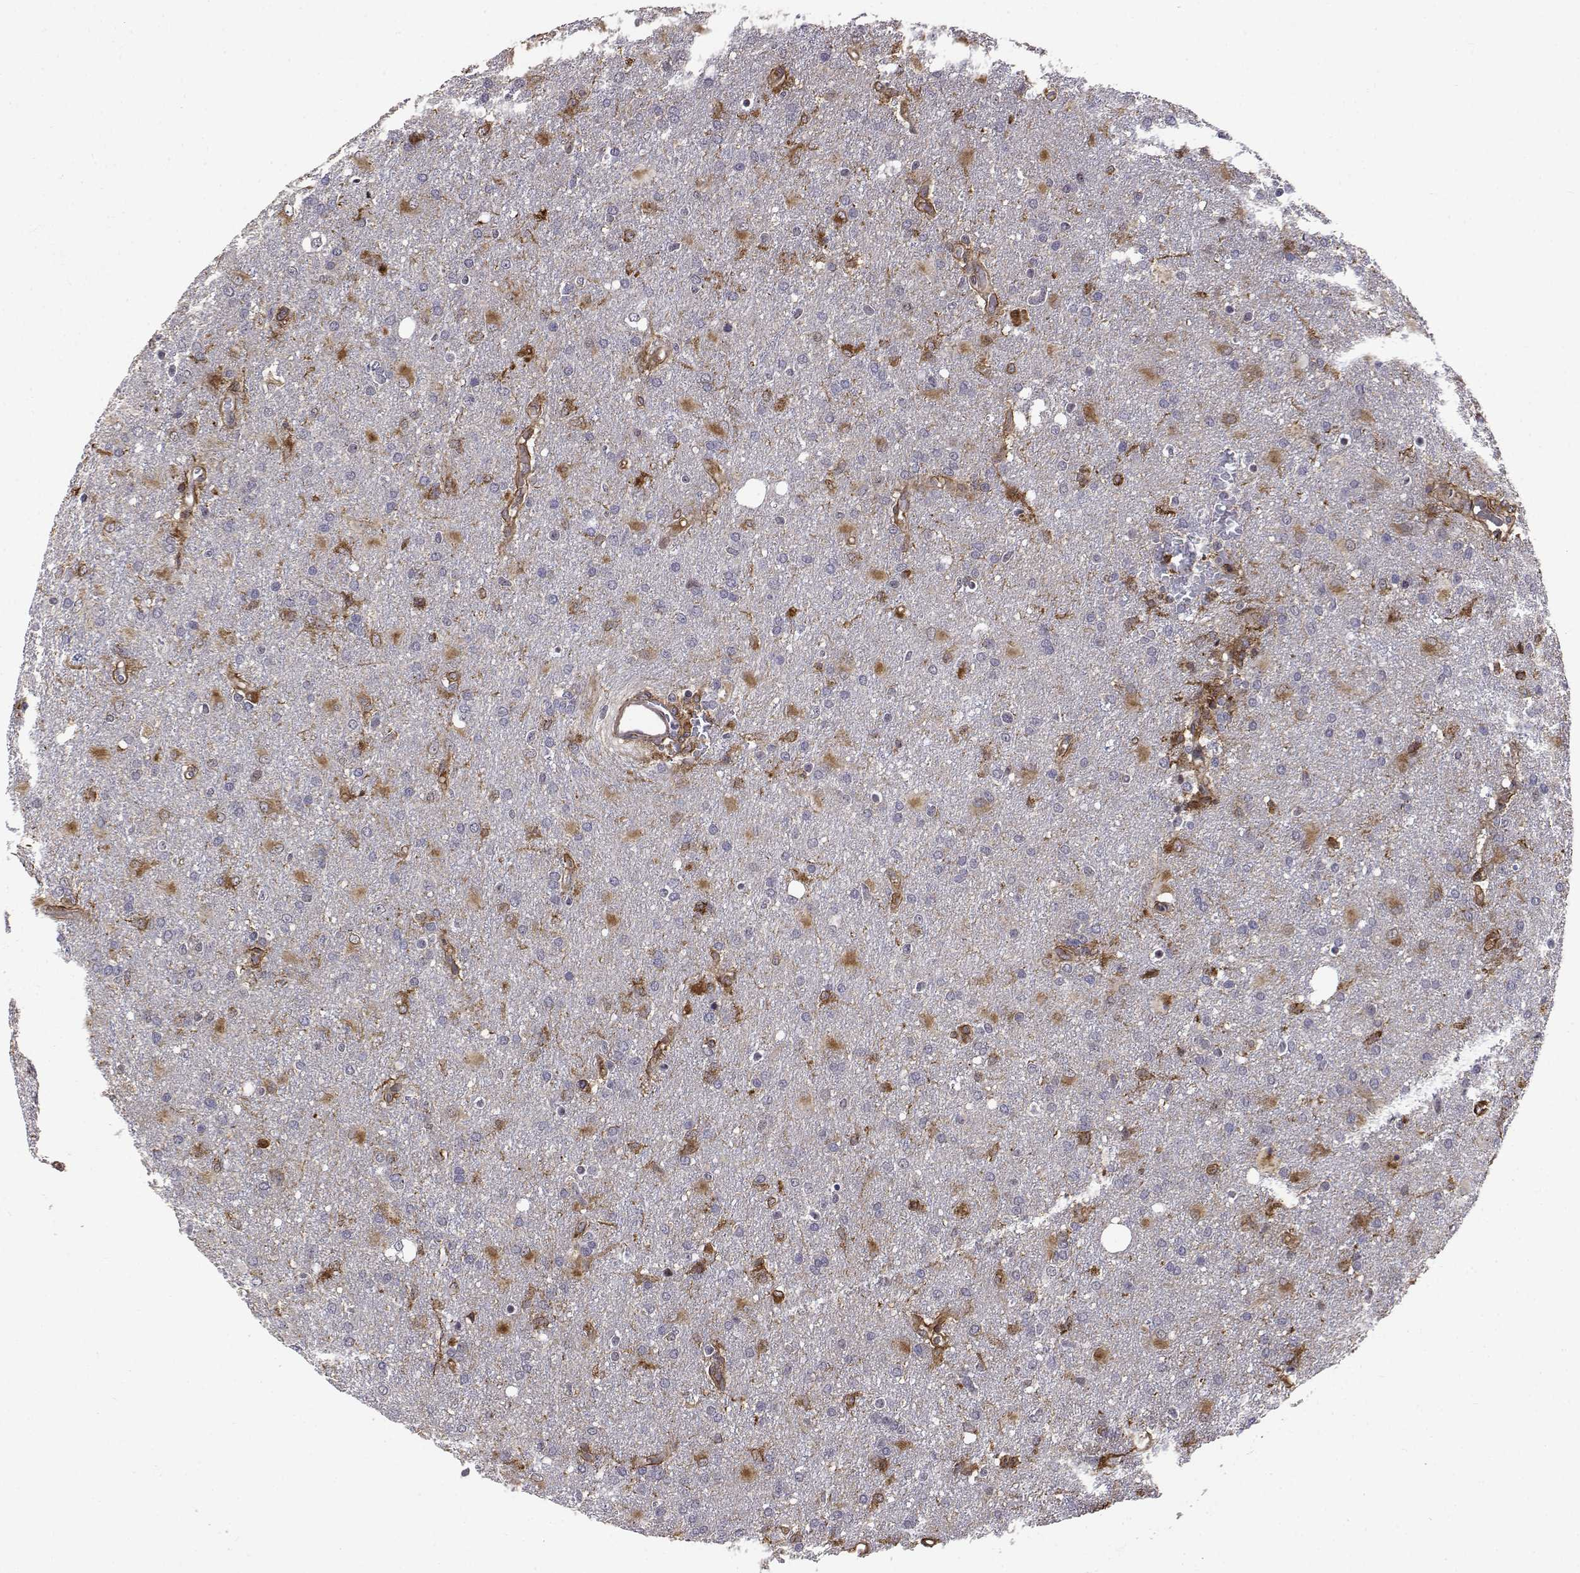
{"staining": {"intensity": "negative", "quantity": "none", "location": "none"}, "tissue": "glioma", "cell_type": "Tumor cells", "image_type": "cancer", "snomed": [{"axis": "morphology", "description": "Glioma, malignant, High grade"}, {"axis": "topography", "description": "Brain"}], "caption": "Immunohistochemistry (IHC) micrograph of human glioma stained for a protein (brown), which reveals no staining in tumor cells.", "gene": "ITGA7", "patient": {"sex": "male", "age": 68}}